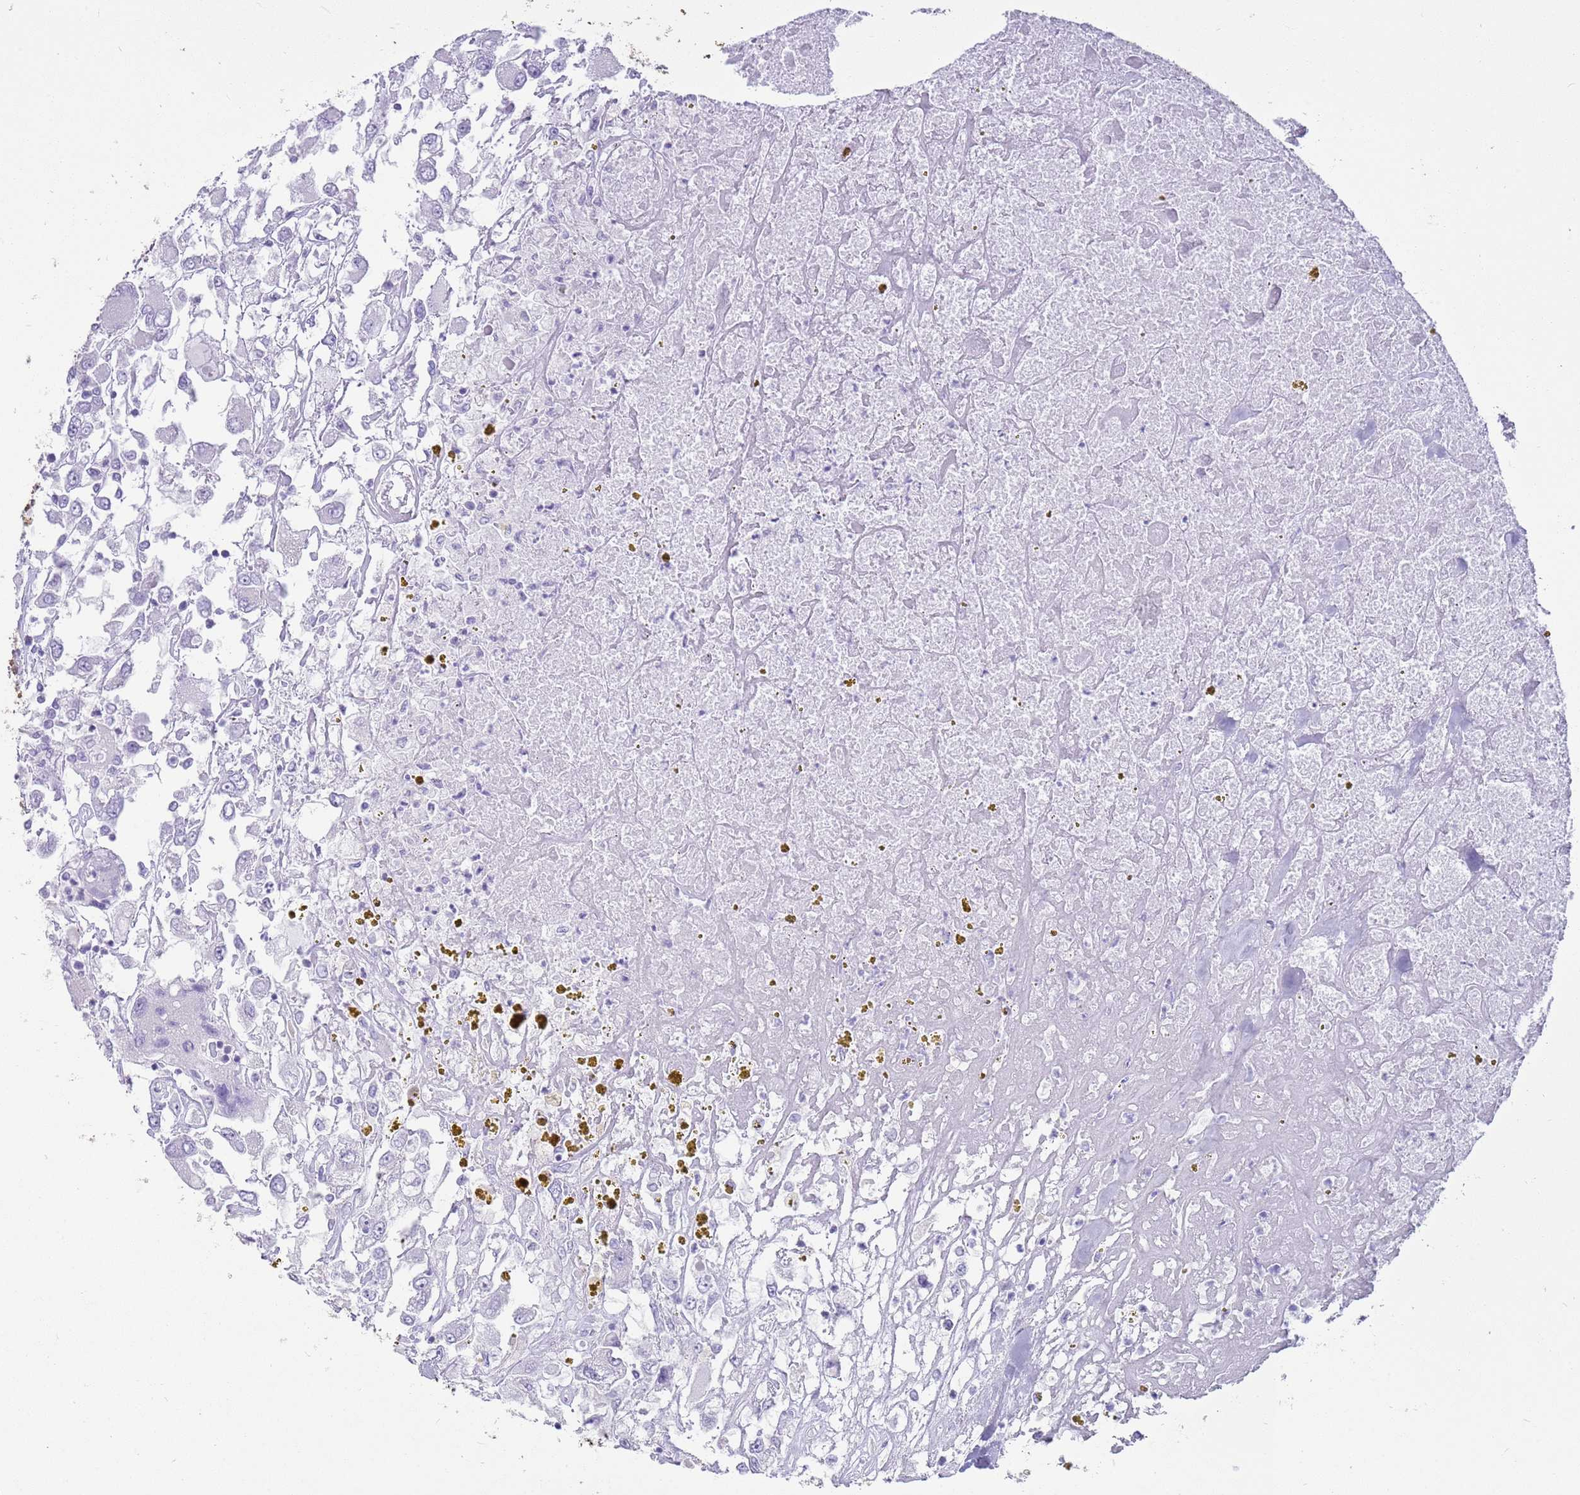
{"staining": {"intensity": "negative", "quantity": "none", "location": "none"}, "tissue": "renal cancer", "cell_type": "Tumor cells", "image_type": "cancer", "snomed": [{"axis": "morphology", "description": "Adenocarcinoma, NOS"}, {"axis": "topography", "description": "Kidney"}], "caption": "The micrograph displays no significant positivity in tumor cells of renal cancer. (DAB (3,3'-diaminobenzidine) immunohistochemistry (IHC) with hematoxylin counter stain).", "gene": "NBPF3", "patient": {"sex": "female", "age": 52}}